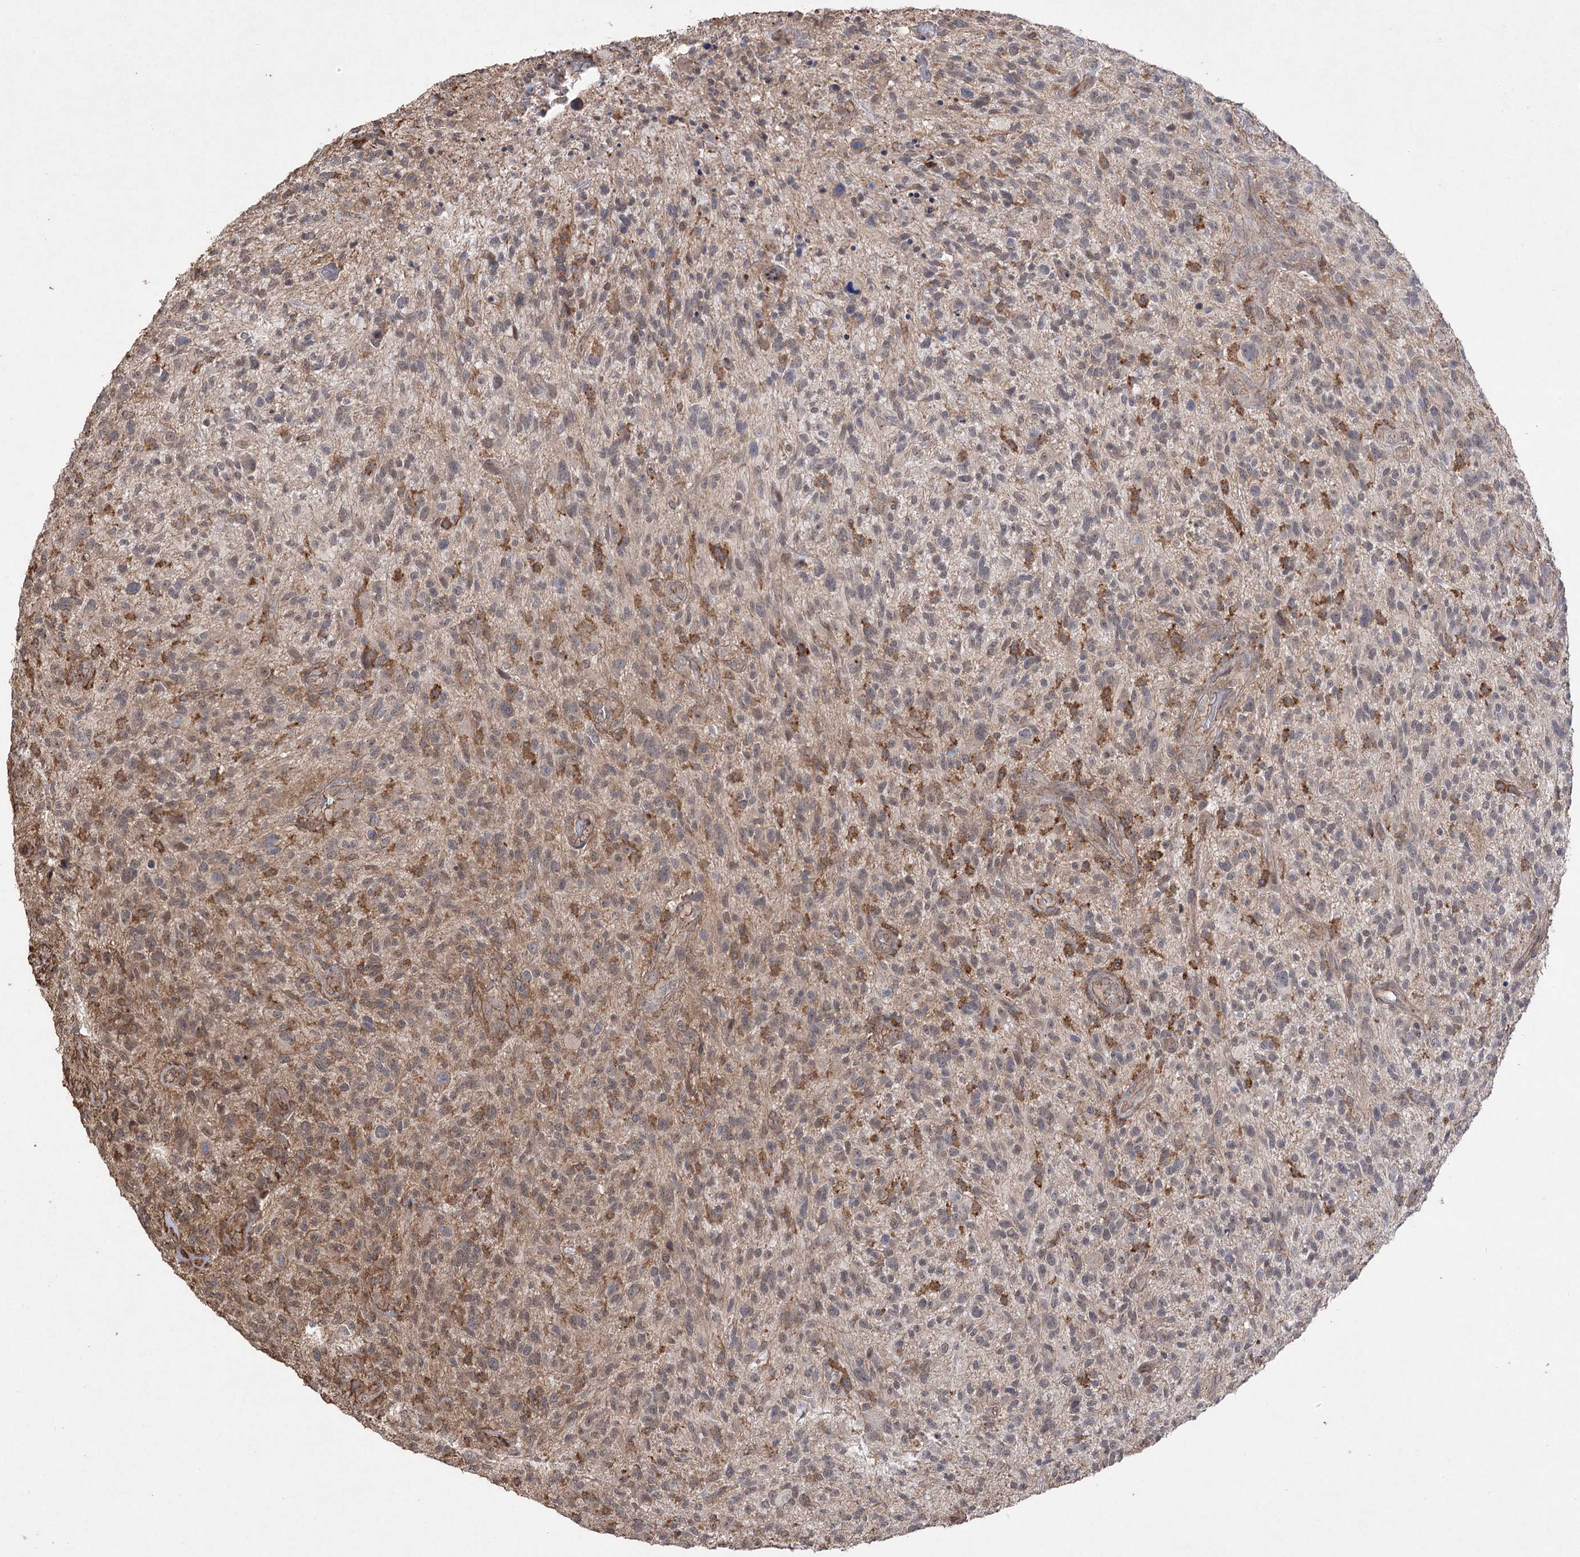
{"staining": {"intensity": "weak", "quantity": "25%-75%", "location": "cytoplasmic/membranous"}, "tissue": "glioma", "cell_type": "Tumor cells", "image_type": "cancer", "snomed": [{"axis": "morphology", "description": "Glioma, malignant, High grade"}, {"axis": "topography", "description": "Brain"}], "caption": "Protein expression analysis of human high-grade glioma (malignant) reveals weak cytoplasmic/membranous expression in approximately 25%-75% of tumor cells.", "gene": "OBSL1", "patient": {"sex": "male", "age": 47}}